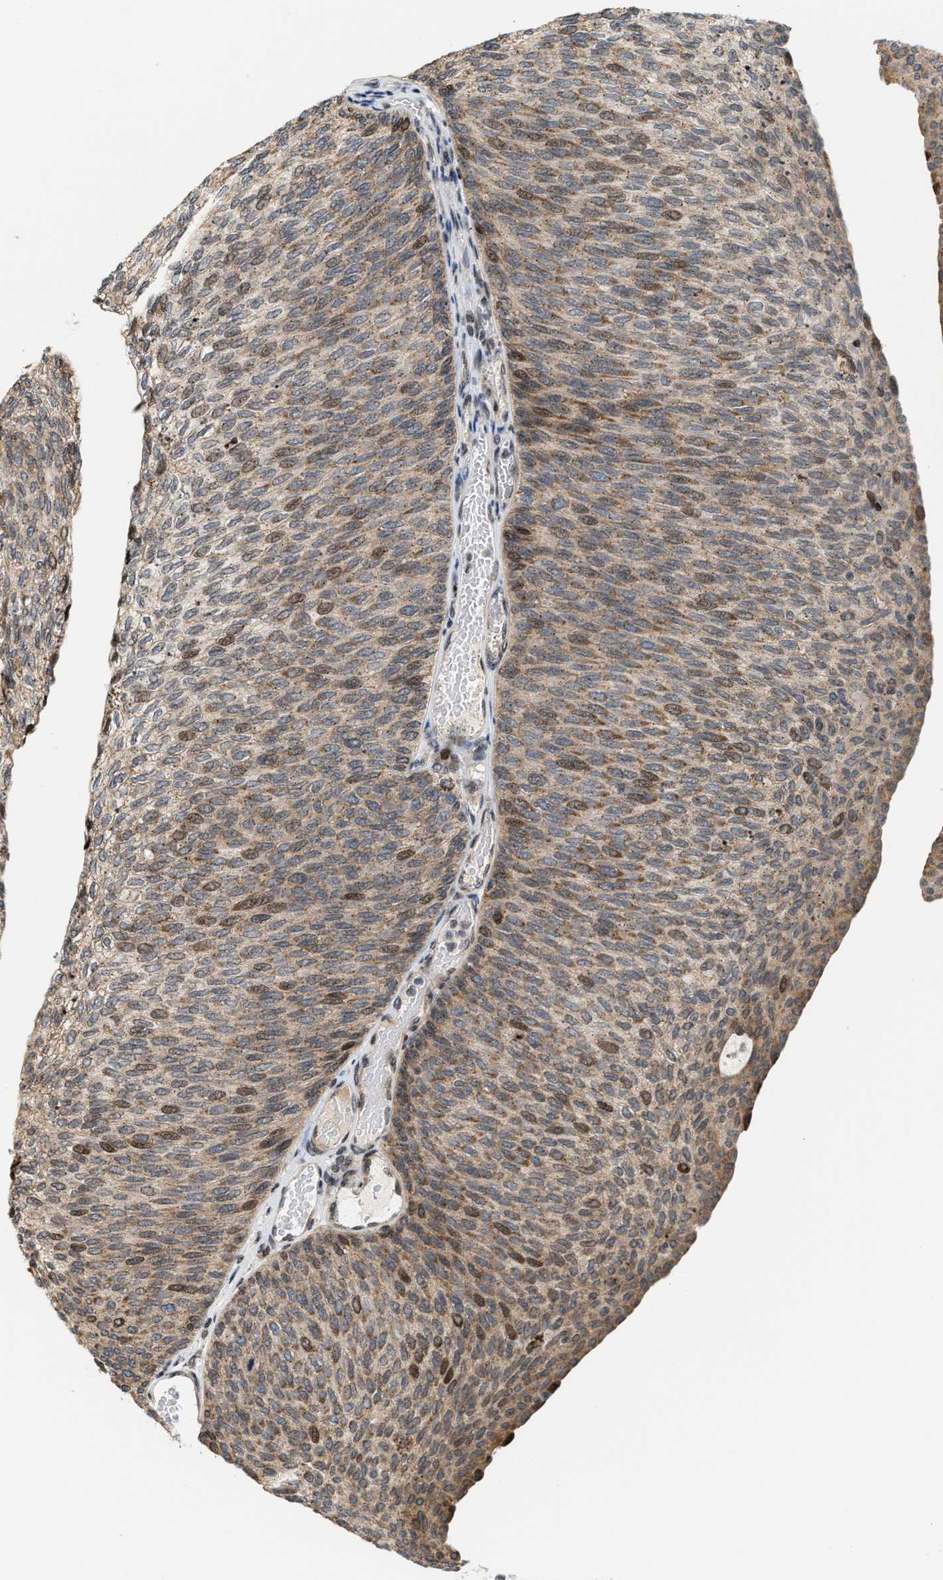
{"staining": {"intensity": "moderate", "quantity": ">75%", "location": "cytoplasmic/membranous"}, "tissue": "urothelial cancer", "cell_type": "Tumor cells", "image_type": "cancer", "snomed": [{"axis": "morphology", "description": "Urothelial carcinoma, Low grade"}, {"axis": "topography", "description": "Urinary bladder"}], "caption": "This is a micrograph of immunohistochemistry staining of urothelial carcinoma (low-grade), which shows moderate staining in the cytoplasmic/membranous of tumor cells.", "gene": "PDZD2", "patient": {"sex": "female", "age": 79}}